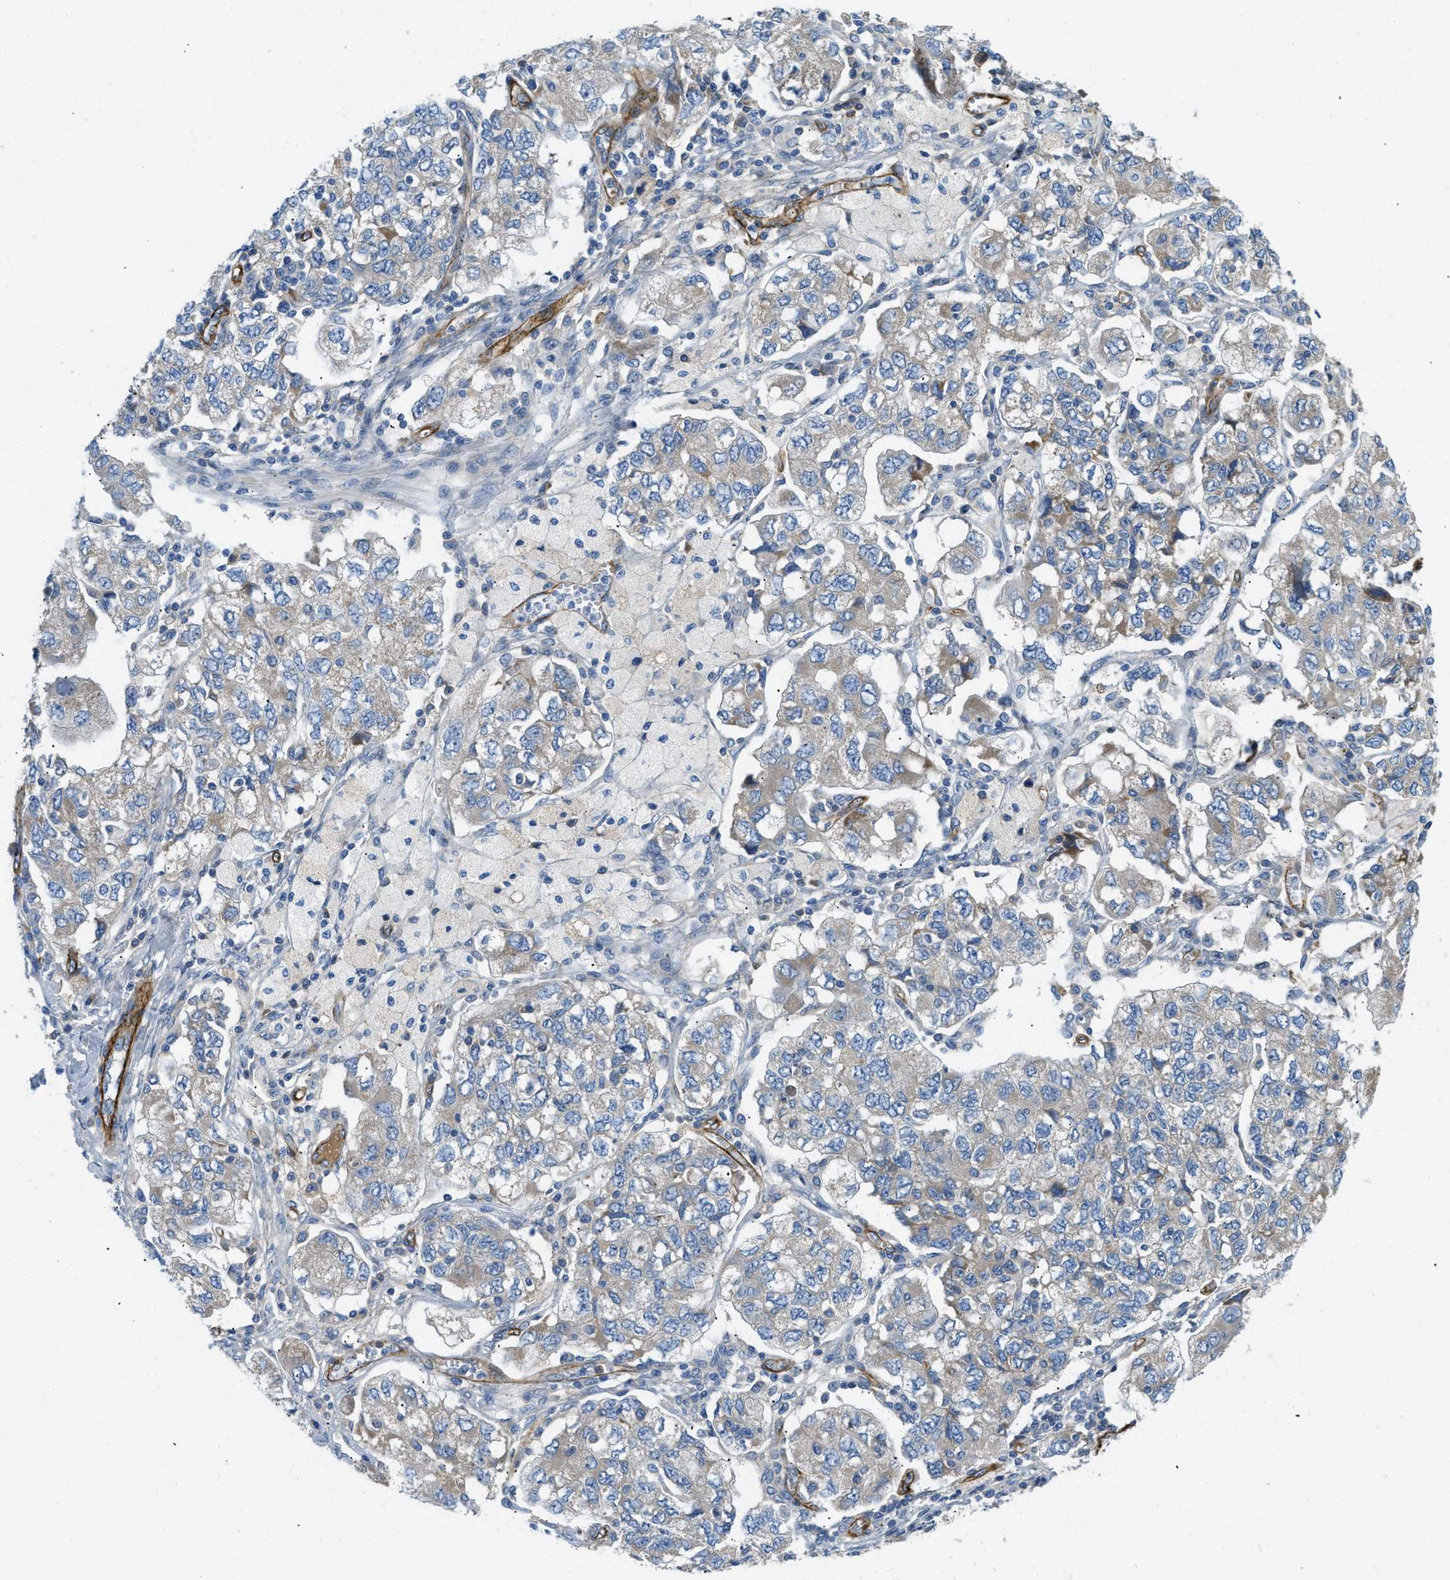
{"staining": {"intensity": "weak", "quantity": "<25%", "location": "cytoplasmic/membranous"}, "tissue": "ovarian cancer", "cell_type": "Tumor cells", "image_type": "cancer", "snomed": [{"axis": "morphology", "description": "Carcinoma, NOS"}, {"axis": "morphology", "description": "Cystadenocarcinoma, serous, NOS"}, {"axis": "topography", "description": "Ovary"}], "caption": "DAB (3,3'-diaminobenzidine) immunohistochemical staining of carcinoma (ovarian) shows no significant staining in tumor cells. (Brightfield microscopy of DAB immunohistochemistry (IHC) at high magnification).", "gene": "COL15A1", "patient": {"sex": "female", "age": 69}}